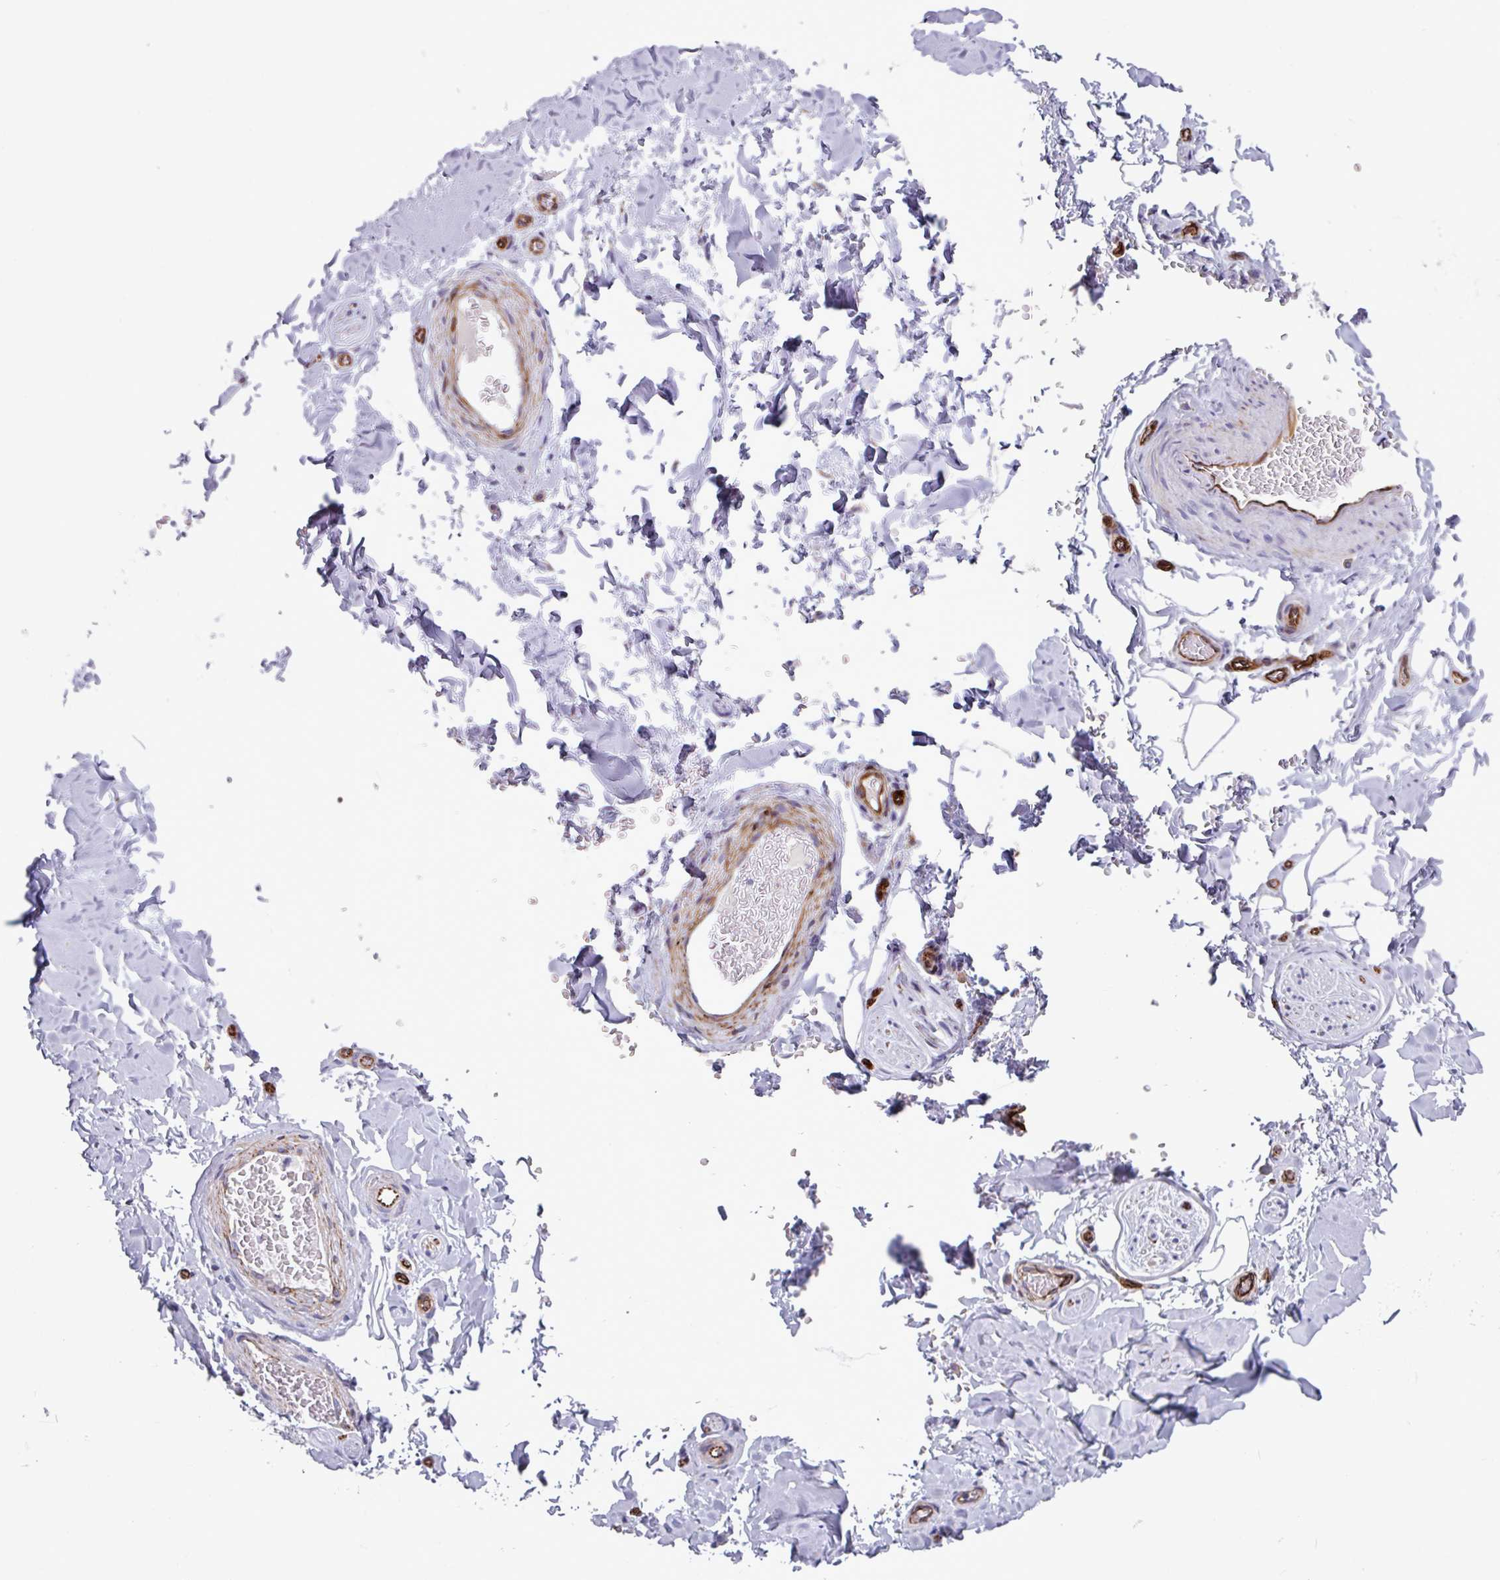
{"staining": {"intensity": "negative", "quantity": "none", "location": "none"}, "tissue": "adipose tissue", "cell_type": "Adipocytes", "image_type": "normal", "snomed": [{"axis": "morphology", "description": "Normal tissue, NOS"}, {"axis": "topography", "description": "Soft tissue"}, {"axis": "topography", "description": "Adipose tissue"}, {"axis": "topography", "description": "Vascular tissue"}, {"axis": "topography", "description": "Peripheral nerve tissue"}], "caption": "Immunohistochemical staining of benign human adipose tissue reveals no significant staining in adipocytes.", "gene": "BTD", "patient": {"sex": "male", "age": 46}}